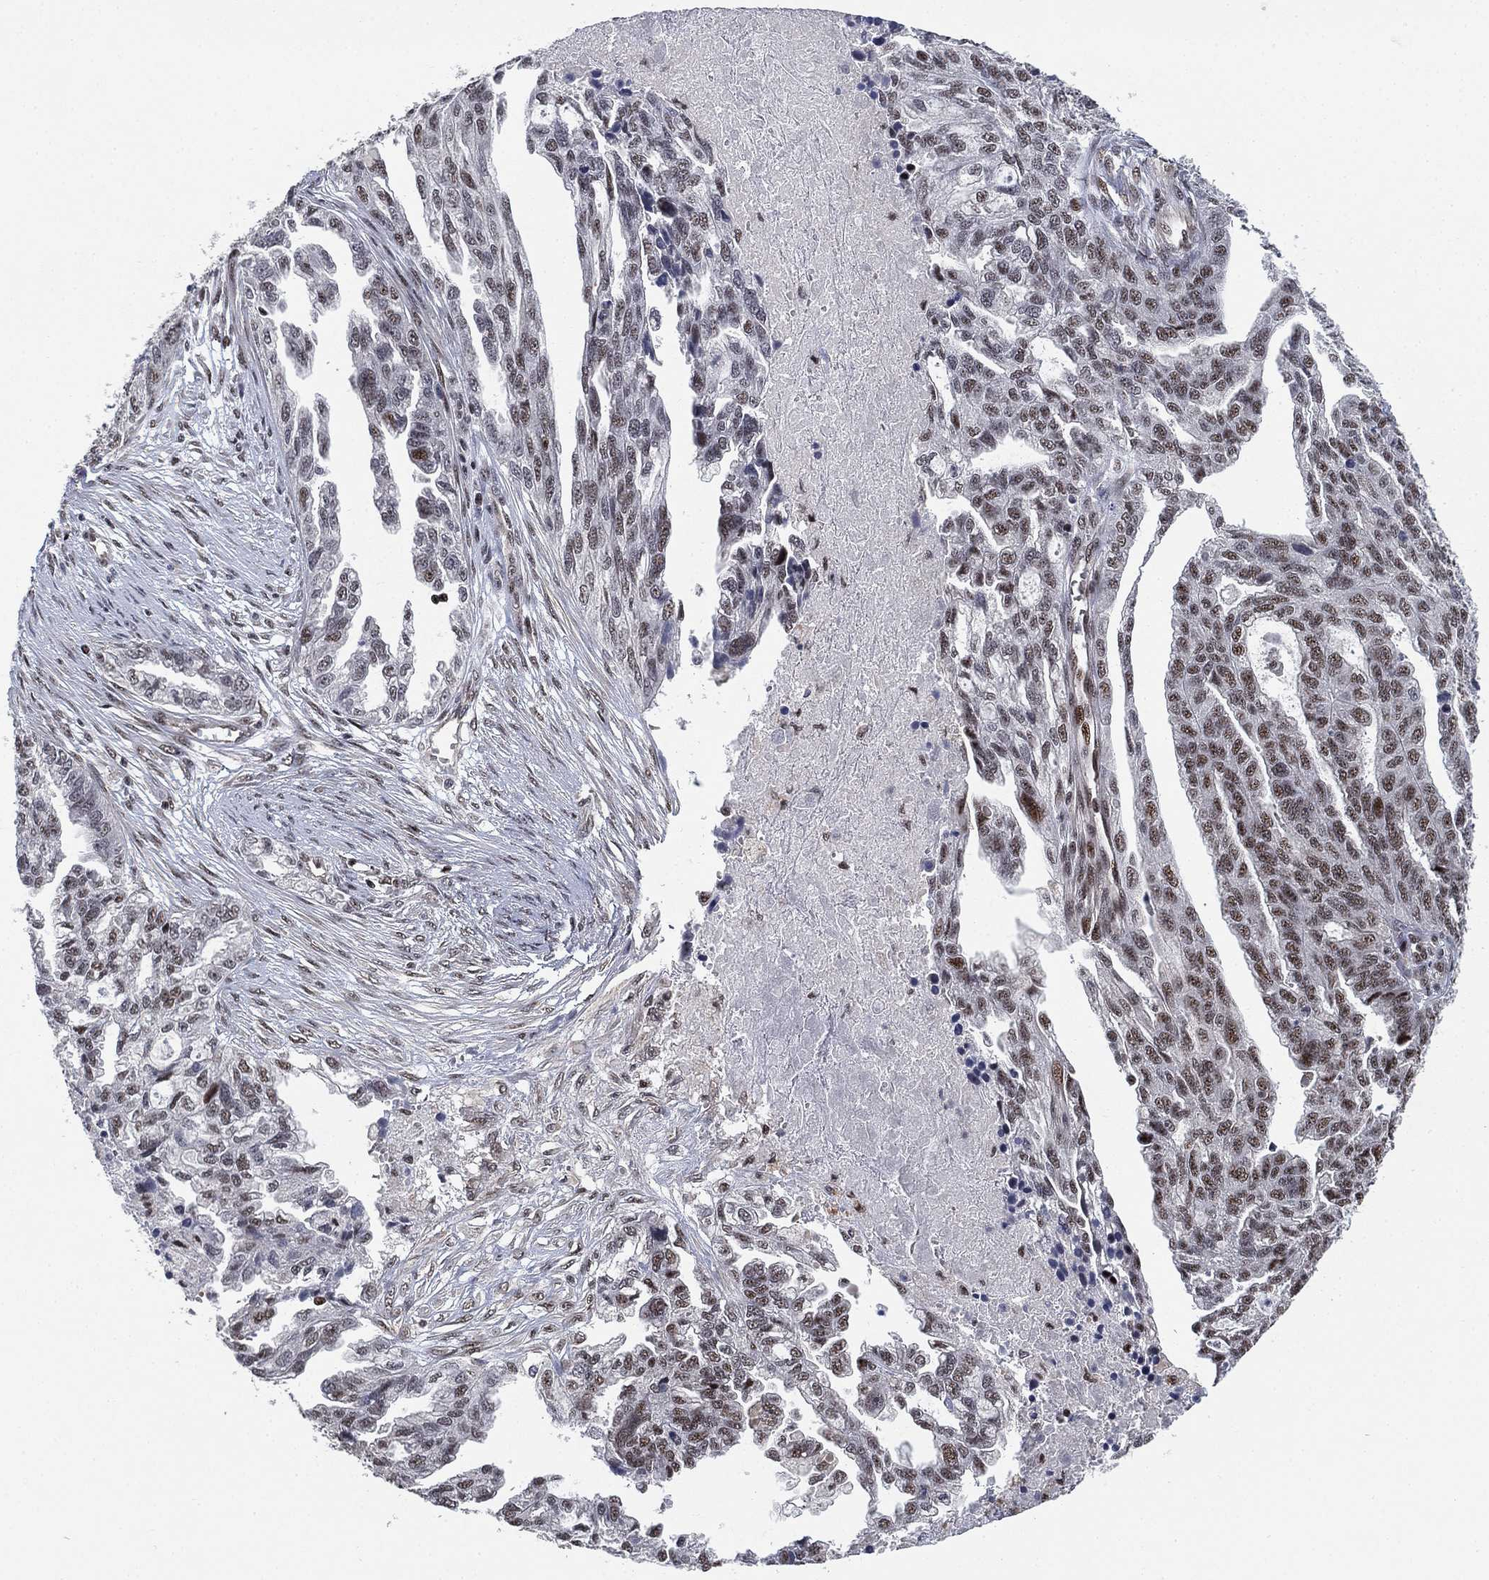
{"staining": {"intensity": "weak", "quantity": "25%-75%", "location": "nuclear"}, "tissue": "ovarian cancer", "cell_type": "Tumor cells", "image_type": "cancer", "snomed": [{"axis": "morphology", "description": "Cystadenocarcinoma, serous, NOS"}, {"axis": "topography", "description": "Ovary"}], "caption": "Human ovarian cancer stained with a brown dye shows weak nuclear positive staining in about 25%-75% of tumor cells.", "gene": "ZSCAN30", "patient": {"sex": "female", "age": 51}}